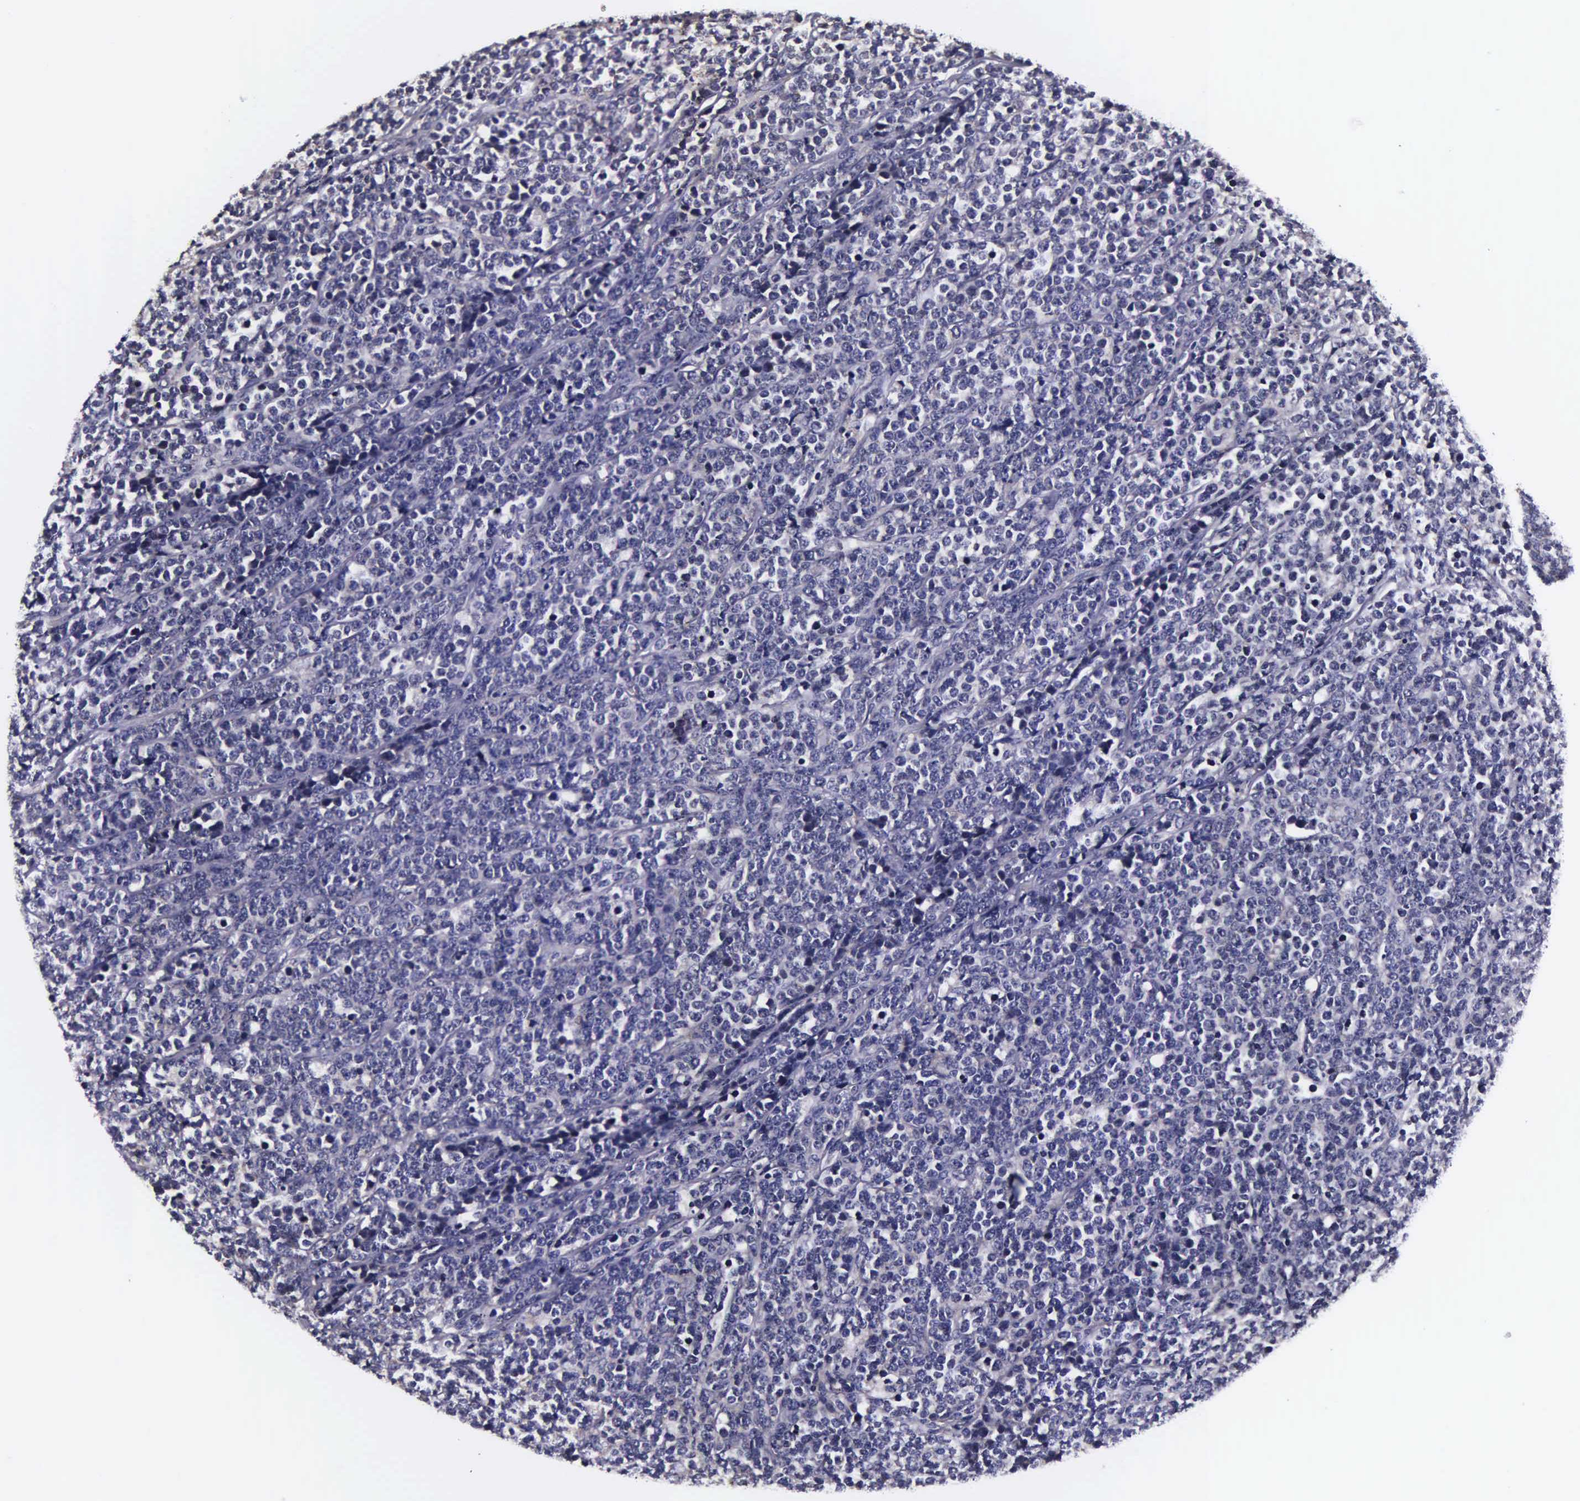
{"staining": {"intensity": "negative", "quantity": "none", "location": "none"}, "tissue": "lymphoma", "cell_type": "Tumor cells", "image_type": "cancer", "snomed": [{"axis": "morphology", "description": "Malignant lymphoma, non-Hodgkin's type, High grade"}, {"axis": "topography", "description": "Small intestine"}, {"axis": "topography", "description": "Colon"}], "caption": "An immunohistochemistry (IHC) micrograph of malignant lymphoma, non-Hodgkin's type (high-grade) is shown. There is no staining in tumor cells of malignant lymphoma, non-Hodgkin's type (high-grade). (Stains: DAB immunohistochemistry with hematoxylin counter stain, Microscopy: brightfield microscopy at high magnification).", "gene": "PSMA3", "patient": {"sex": "male", "age": 8}}